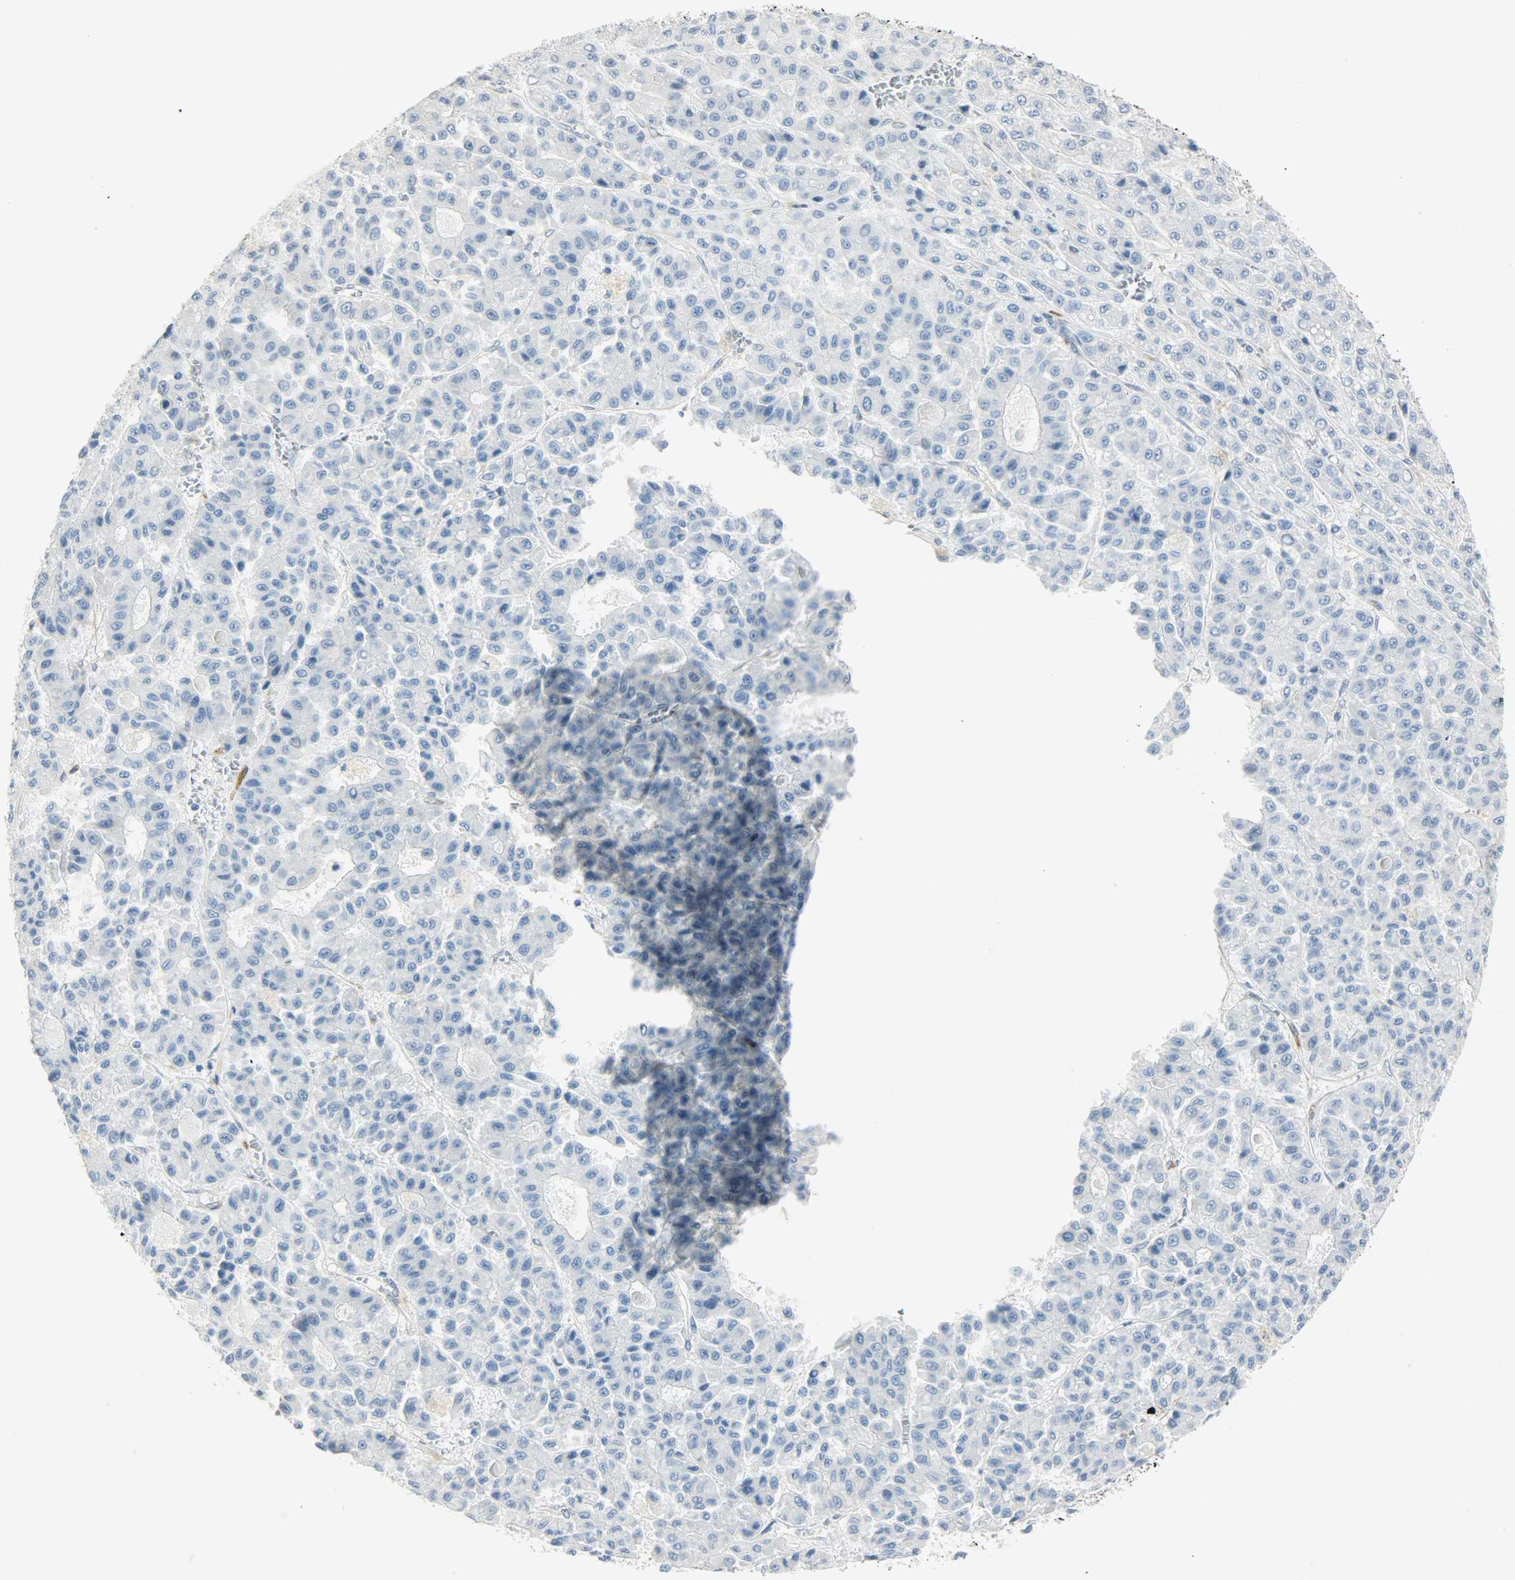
{"staining": {"intensity": "negative", "quantity": "none", "location": "none"}, "tissue": "liver cancer", "cell_type": "Tumor cells", "image_type": "cancer", "snomed": [{"axis": "morphology", "description": "Carcinoma, Hepatocellular, NOS"}, {"axis": "topography", "description": "Liver"}], "caption": "There is no significant staining in tumor cells of liver cancer (hepatocellular carcinoma). (Brightfield microscopy of DAB (3,3'-diaminobenzidine) immunohistochemistry at high magnification).", "gene": "PKD2", "patient": {"sex": "male", "age": 70}}